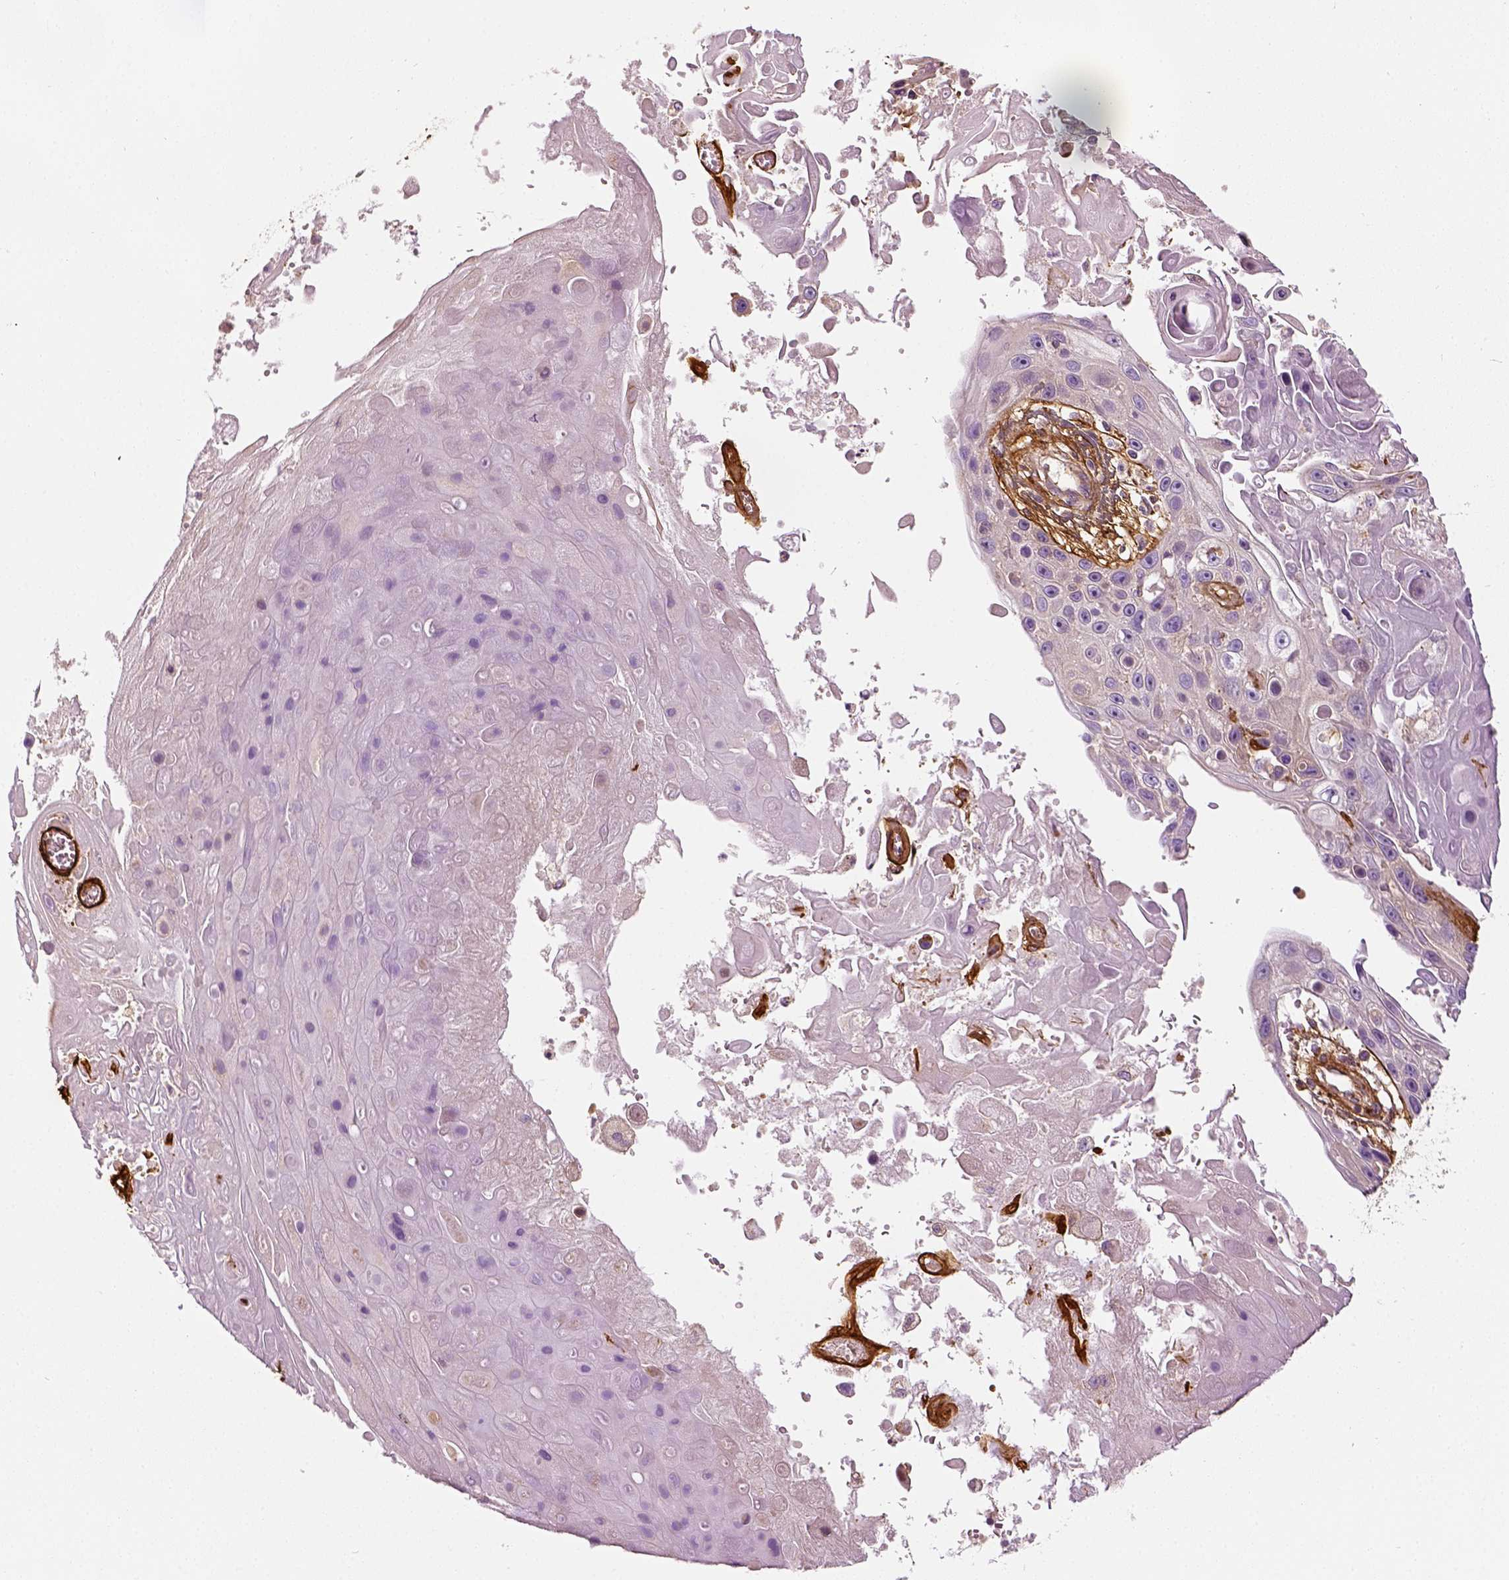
{"staining": {"intensity": "negative", "quantity": "none", "location": "none"}, "tissue": "skin cancer", "cell_type": "Tumor cells", "image_type": "cancer", "snomed": [{"axis": "morphology", "description": "Squamous cell carcinoma, NOS"}, {"axis": "topography", "description": "Skin"}], "caption": "This is an IHC photomicrograph of squamous cell carcinoma (skin). There is no expression in tumor cells.", "gene": "COL6A2", "patient": {"sex": "male", "age": 82}}